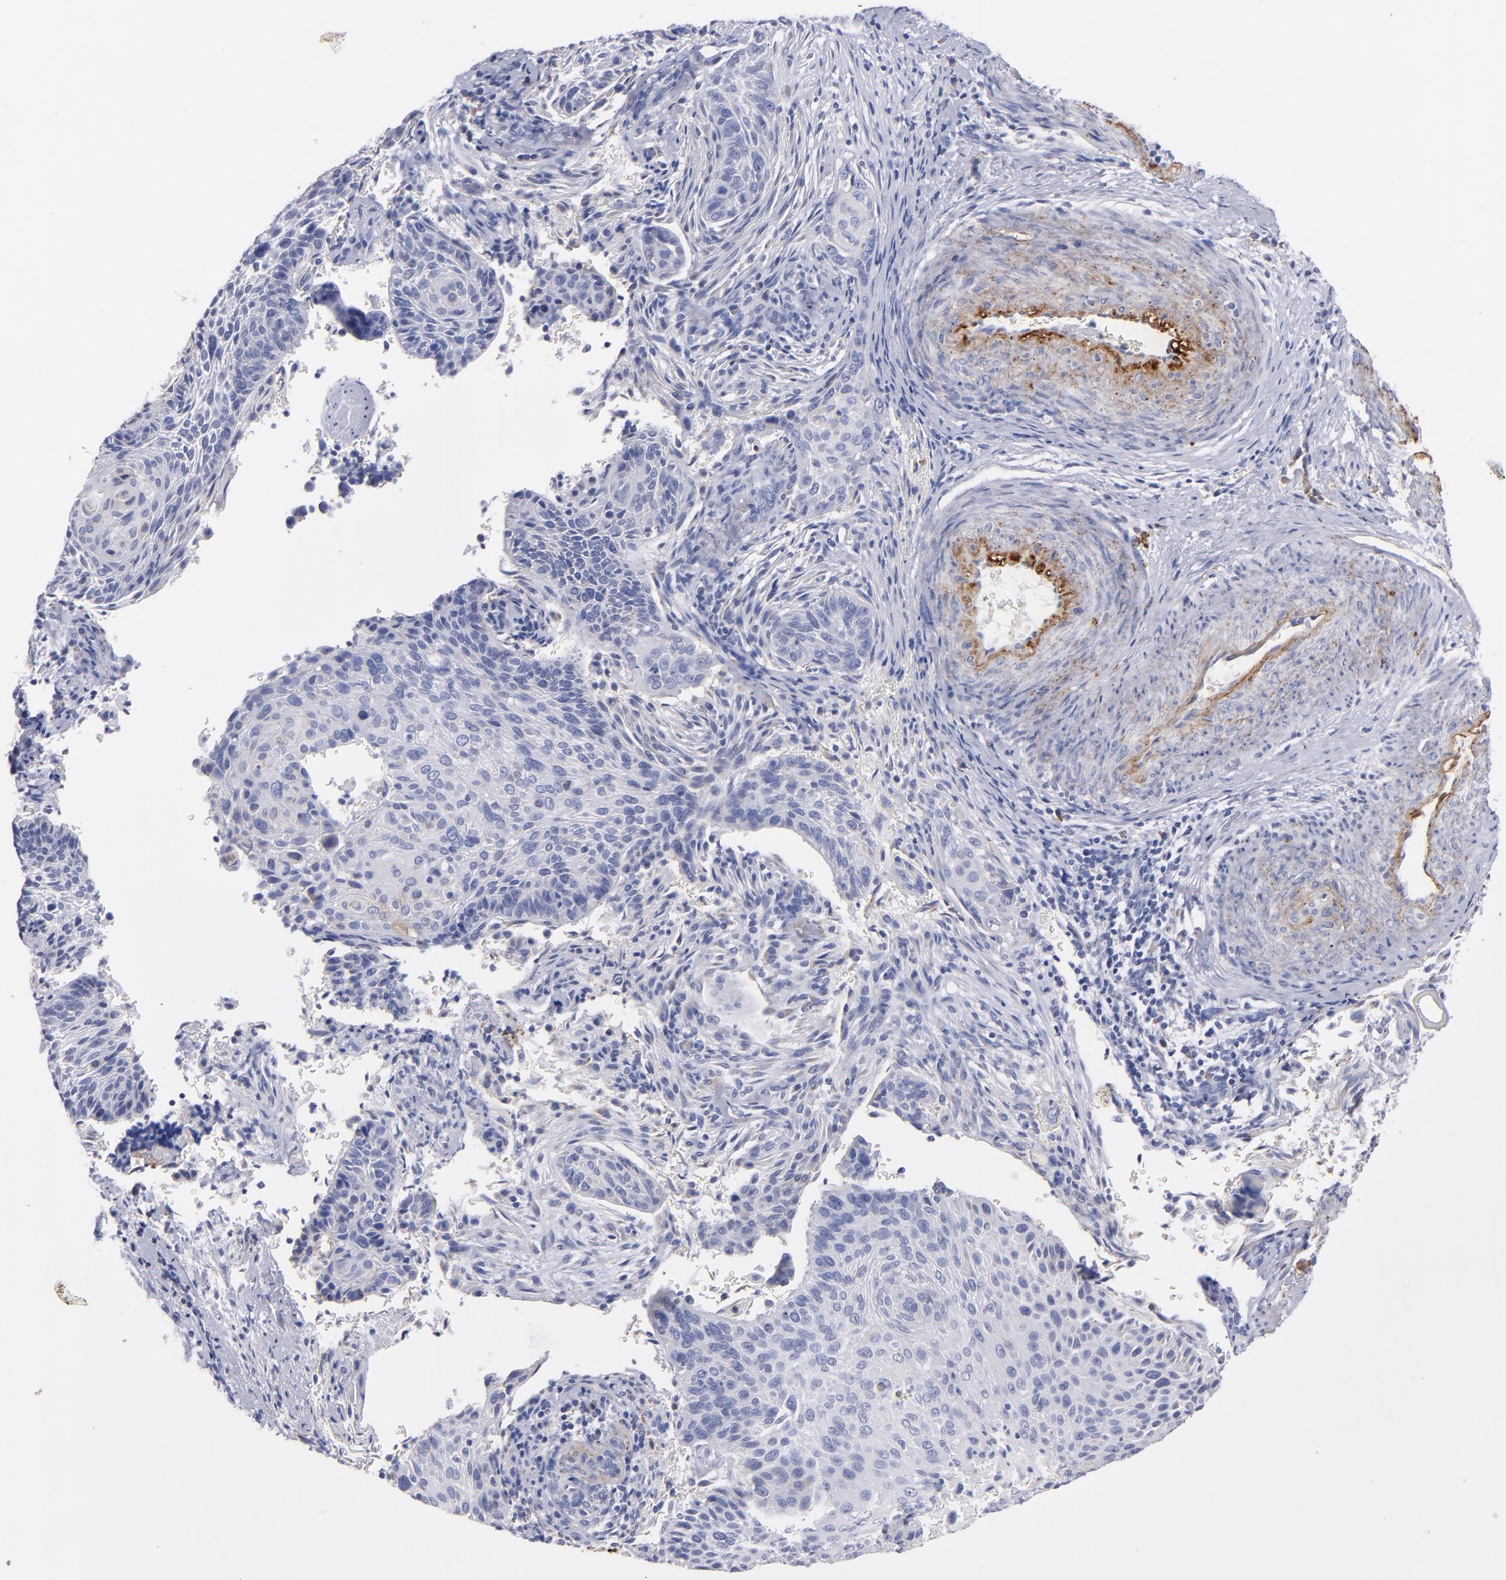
{"staining": {"intensity": "negative", "quantity": "none", "location": "none"}, "tissue": "cervical cancer", "cell_type": "Tumor cells", "image_type": "cancer", "snomed": [{"axis": "morphology", "description": "Squamous cell carcinoma, NOS"}, {"axis": "topography", "description": "Cervix"}], "caption": "Immunohistochemistry of cervical cancer (squamous cell carcinoma) shows no positivity in tumor cells.", "gene": "MFGE8", "patient": {"sex": "female", "age": 33}}